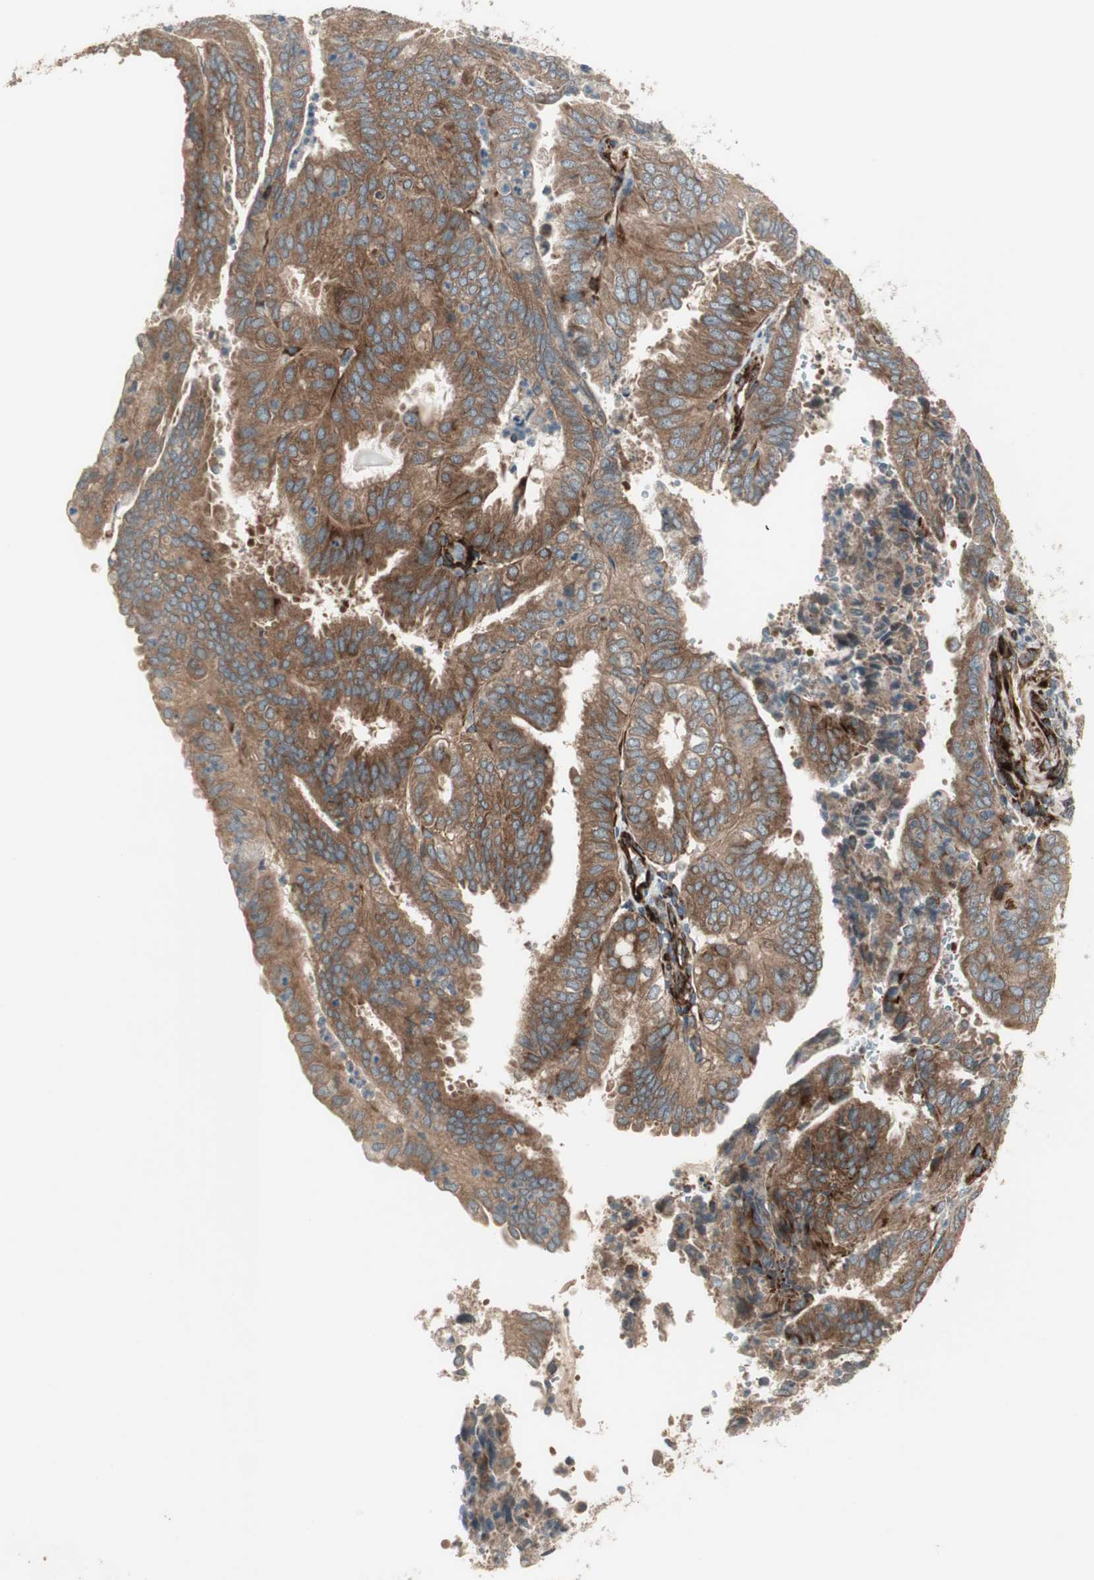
{"staining": {"intensity": "strong", "quantity": ">75%", "location": "cytoplasmic/membranous"}, "tissue": "endometrial cancer", "cell_type": "Tumor cells", "image_type": "cancer", "snomed": [{"axis": "morphology", "description": "Adenocarcinoma, NOS"}, {"axis": "topography", "description": "Uterus"}], "caption": "High-power microscopy captured an immunohistochemistry (IHC) photomicrograph of endometrial adenocarcinoma, revealing strong cytoplasmic/membranous staining in about >75% of tumor cells.", "gene": "PPP2R5E", "patient": {"sex": "female", "age": 60}}